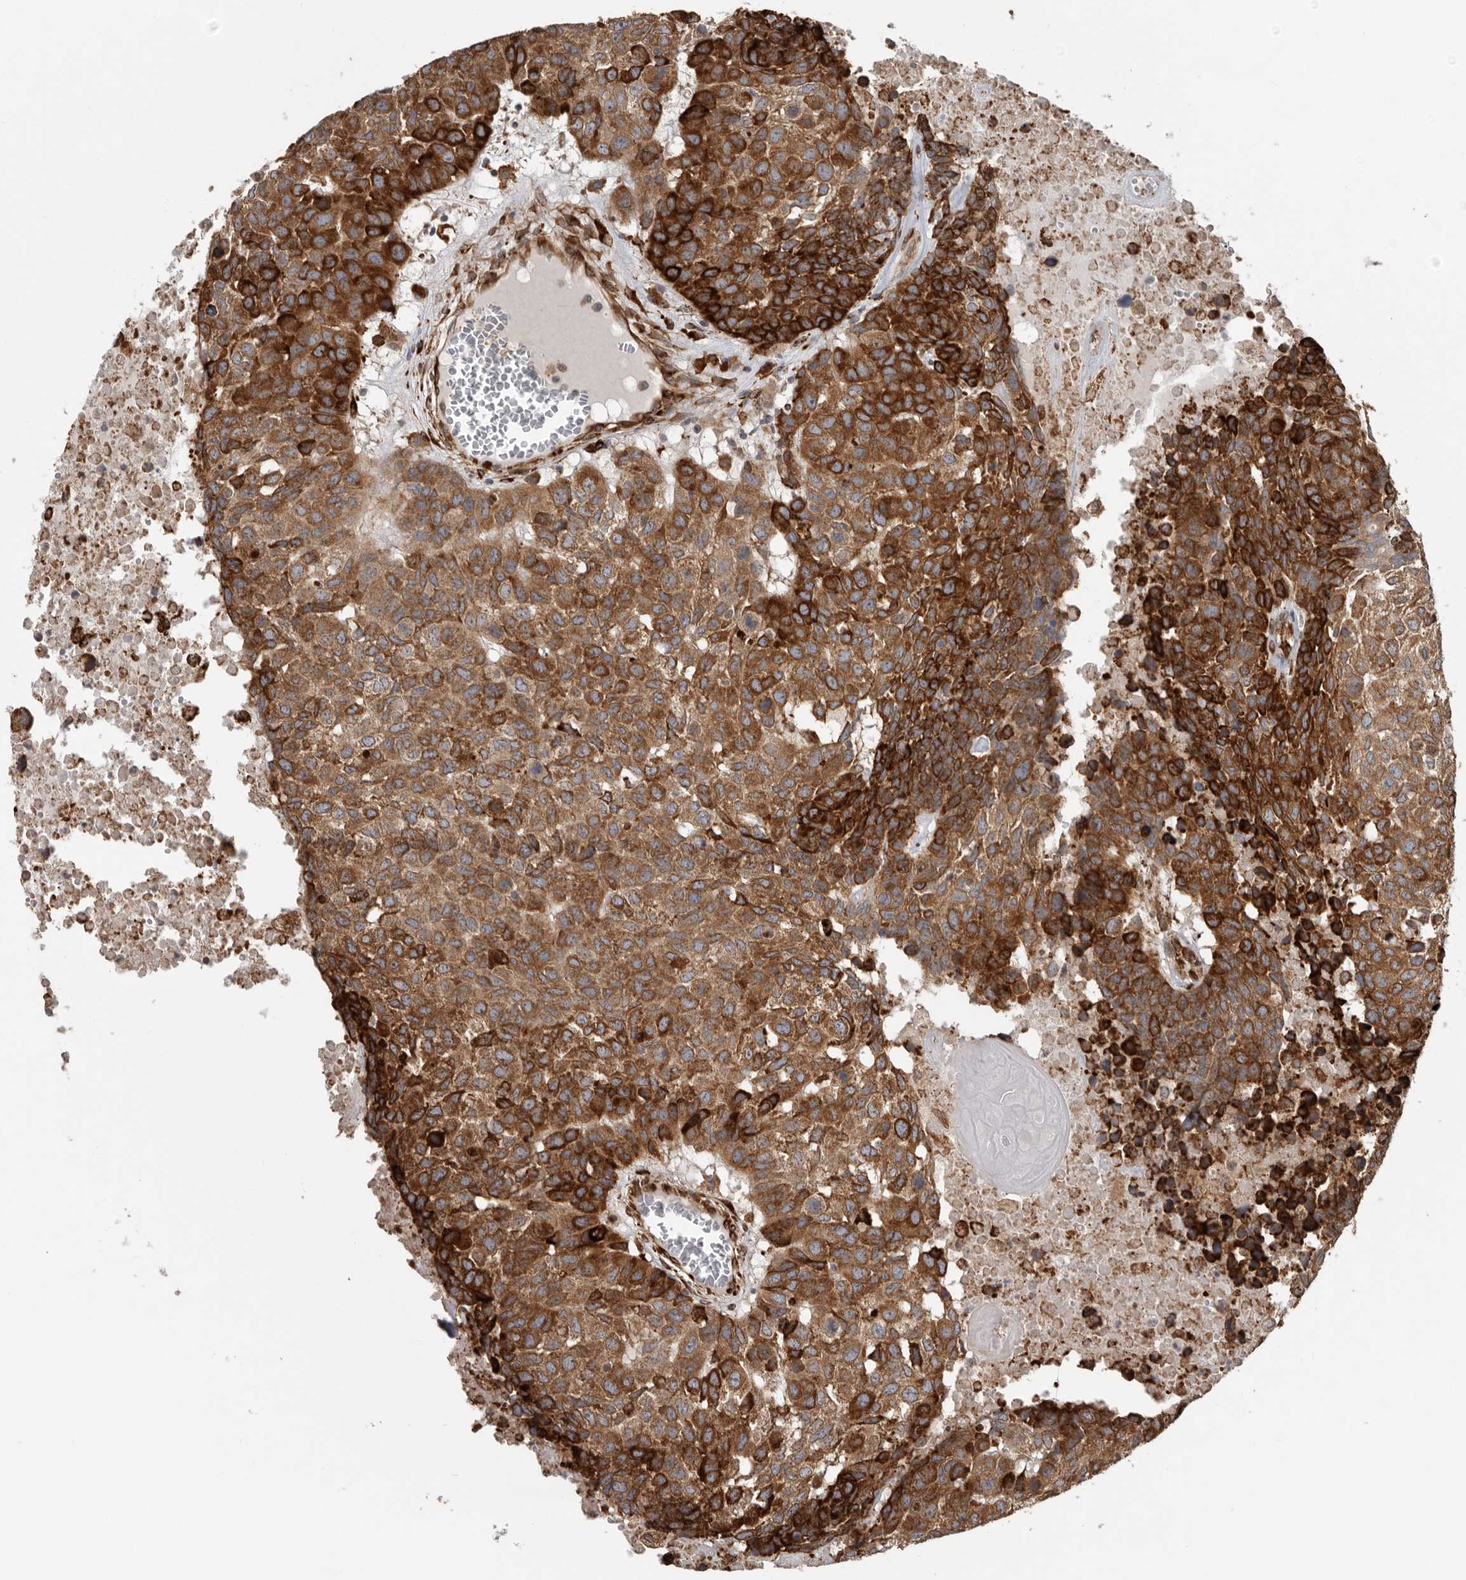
{"staining": {"intensity": "strong", "quantity": ">75%", "location": "cytoplasmic/membranous"}, "tissue": "head and neck cancer", "cell_type": "Tumor cells", "image_type": "cancer", "snomed": [{"axis": "morphology", "description": "Squamous cell carcinoma, NOS"}, {"axis": "topography", "description": "Head-Neck"}], "caption": "DAB (3,3'-diaminobenzidine) immunohistochemical staining of head and neck squamous cell carcinoma reveals strong cytoplasmic/membranous protein expression in approximately >75% of tumor cells.", "gene": "CEP350", "patient": {"sex": "male", "age": 66}}